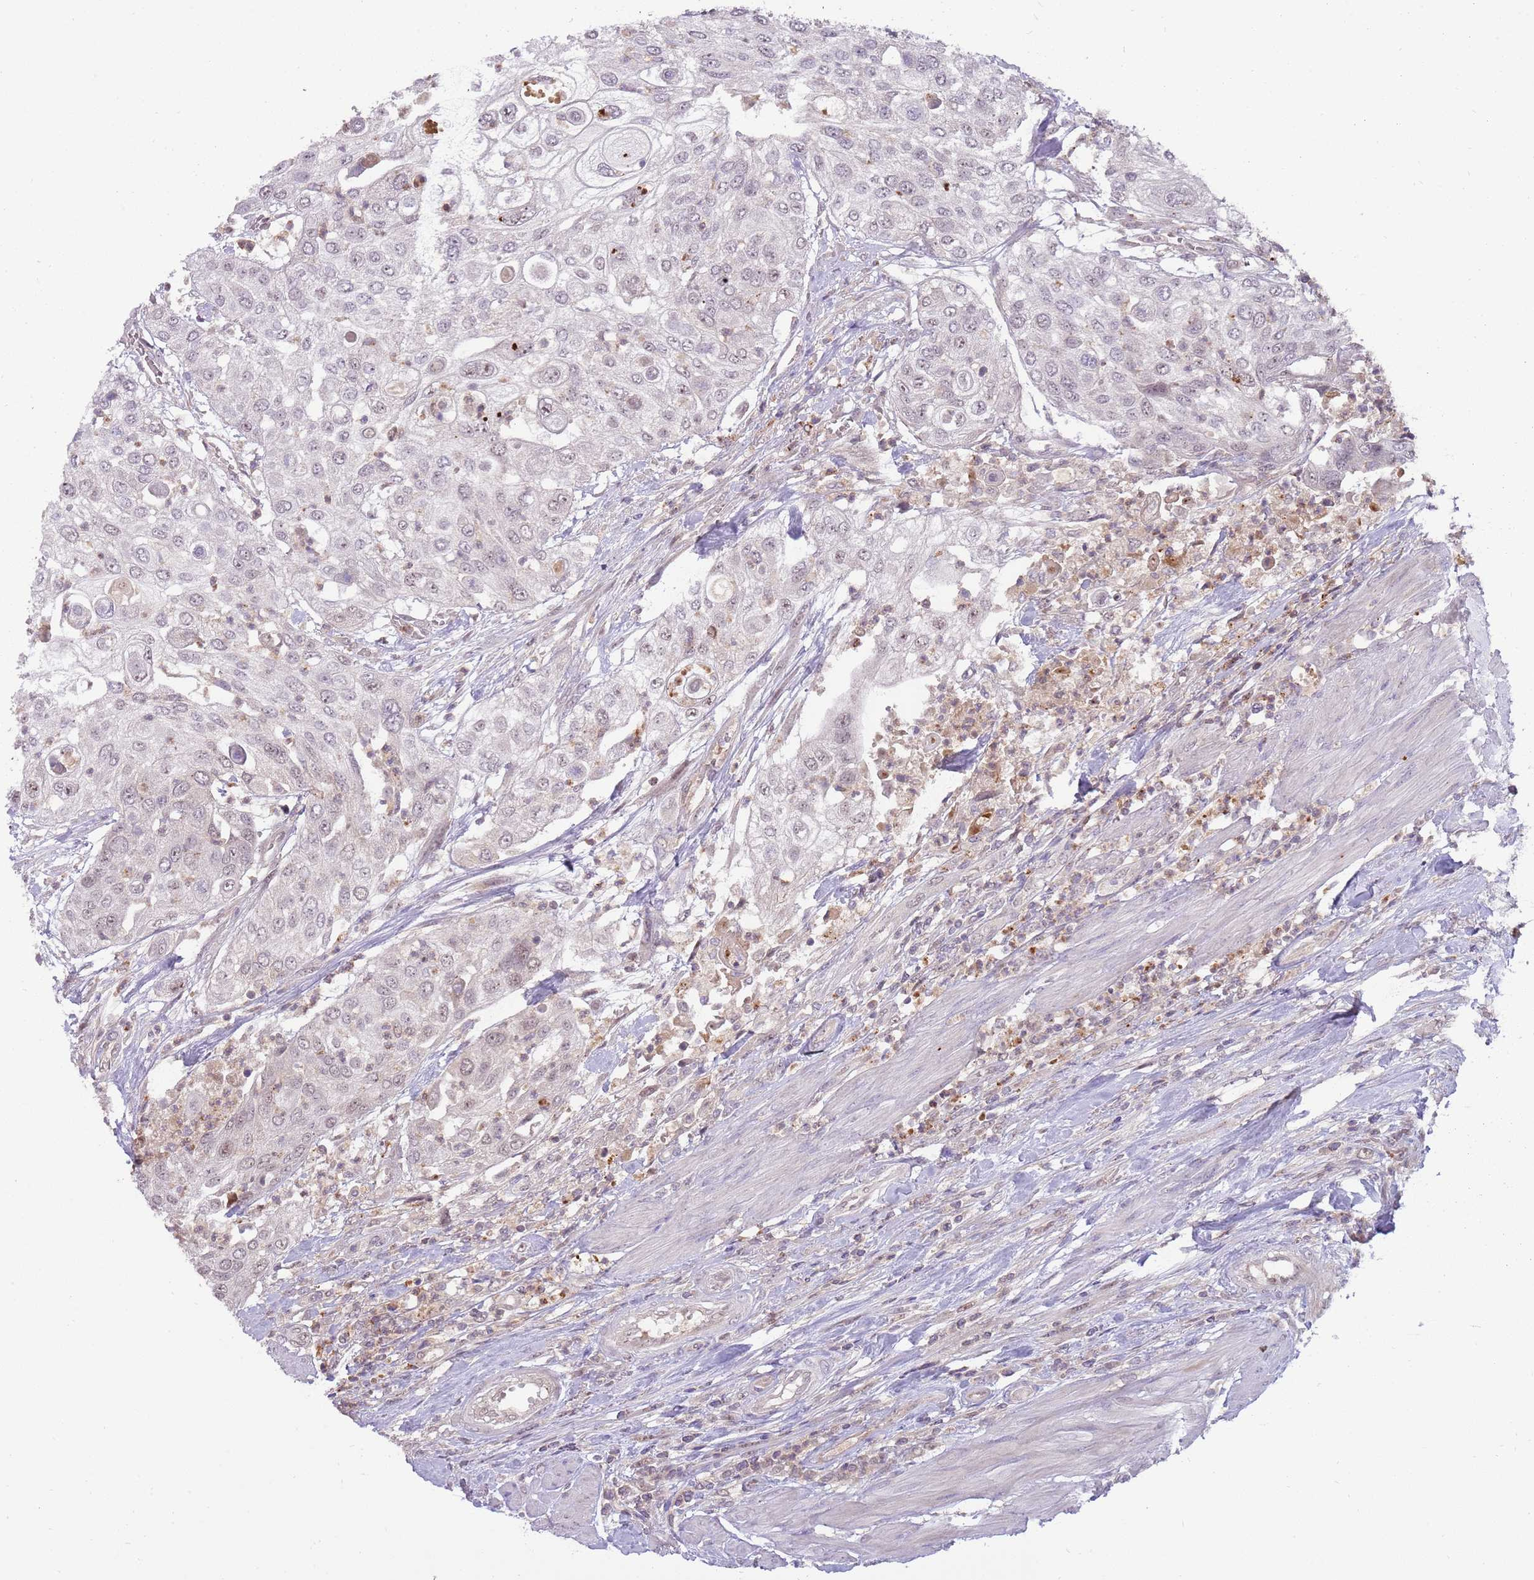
{"staining": {"intensity": "weak", "quantity": "<25%", "location": "nuclear"}, "tissue": "urothelial cancer", "cell_type": "Tumor cells", "image_type": "cancer", "snomed": [{"axis": "morphology", "description": "Urothelial carcinoma, High grade"}, {"axis": "topography", "description": "Urinary bladder"}], "caption": "This is a histopathology image of immunohistochemistry (IHC) staining of urothelial cancer, which shows no staining in tumor cells. Brightfield microscopy of immunohistochemistry (IHC) stained with DAB (brown) and hematoxylin (blue), captured at high magnification.", "gene": "NBPF6", "patient": {"sex": "female", "age": 79}}